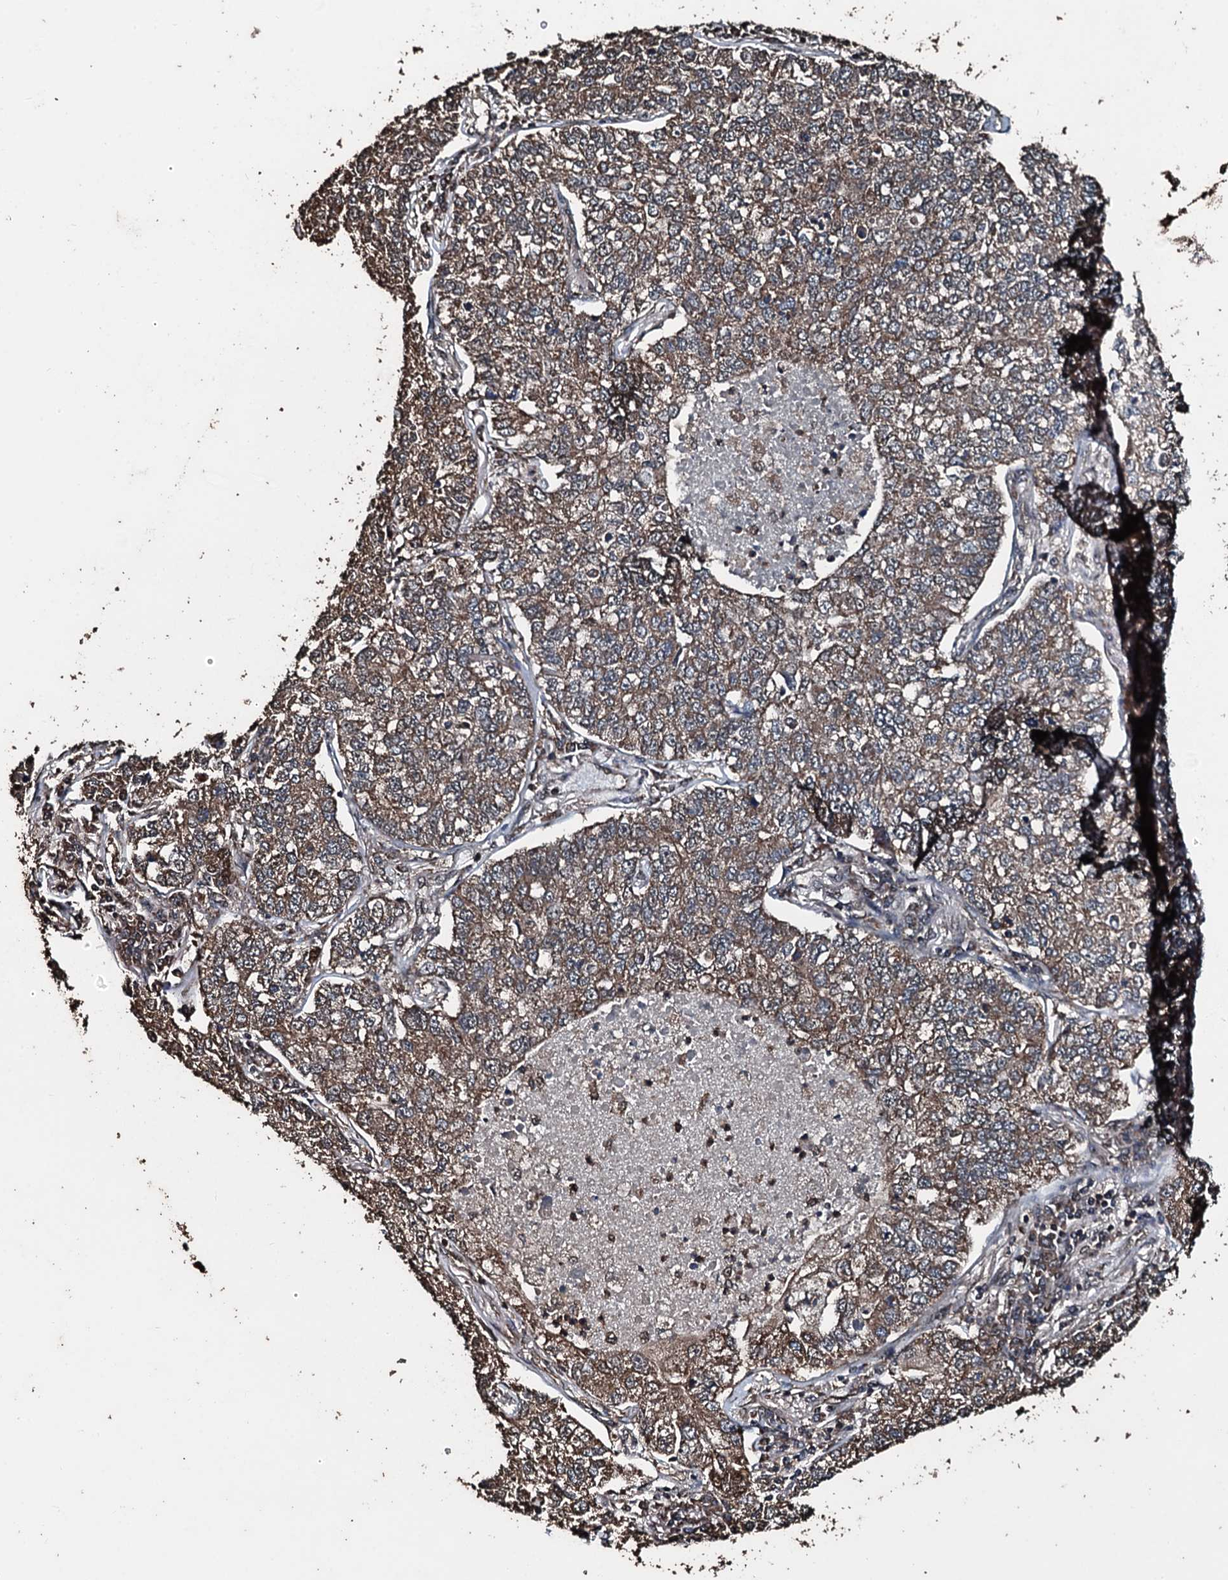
{"staining": {"intensity": "moderate", "quantity": ">75%", "location": "cytoplasmic/membranous"}, "tissue": "lung cancer", "cell_type": "Tumor cells", "image_type": "cancer", "snomed": [{"axis": "morphology", "description": "Adenocarcinoma, NOS"}, {"axis": "topography", "description": "Lung"}], "caption": "Protein staining of lung cancer (adenocarcinoma) tissue displays moderate cytoplasmic/membranous positivity in approximately >75% of tumor cells. (brown staining indicates protein expression, while blue staining denotes nuclei).", "gene": "FAAP24", "patient": {"sex": "male", "age": 49}}